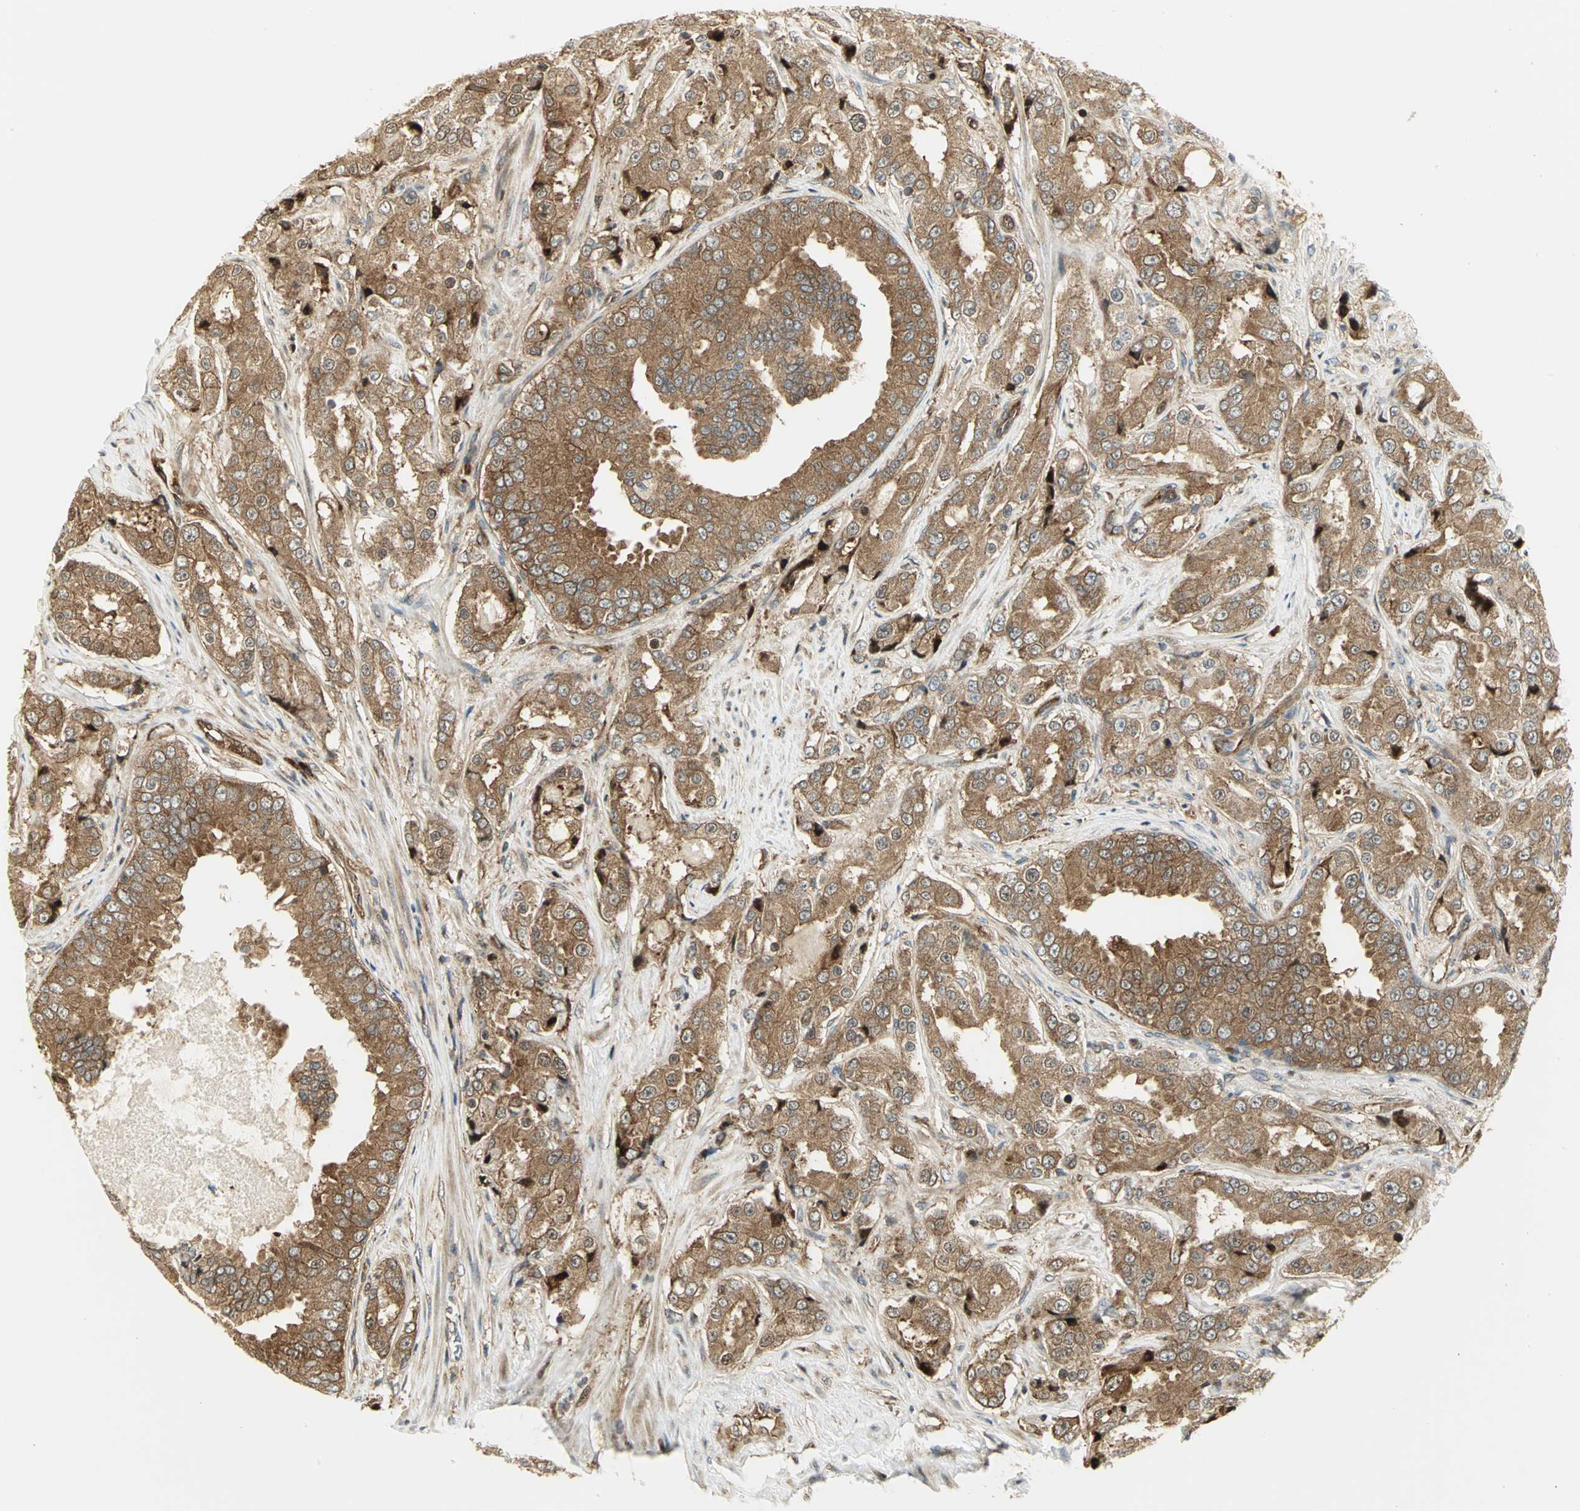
{"staining": {"intensity": "moderate", "quantity": ">75%", "location": "cytoplasmic/membranous"}, "tissue": "prostate cancer", "cell_type": "Tumor cells", "image_type": "cancer", "snomed": [{"axis": "morphology", "description": "Adenocarcinoma, High grade"}, {"axis": "topography", "description": "Prostate"}], "caption": "Immunohistochemistry (IHC) (DAB) staining of prostate cancer reveals moderate cytoplasmic/membranous protein expression in about >75% of tumor cells.", "gene": "EEA1", "patient": {"sex": "male", "age": 73}}